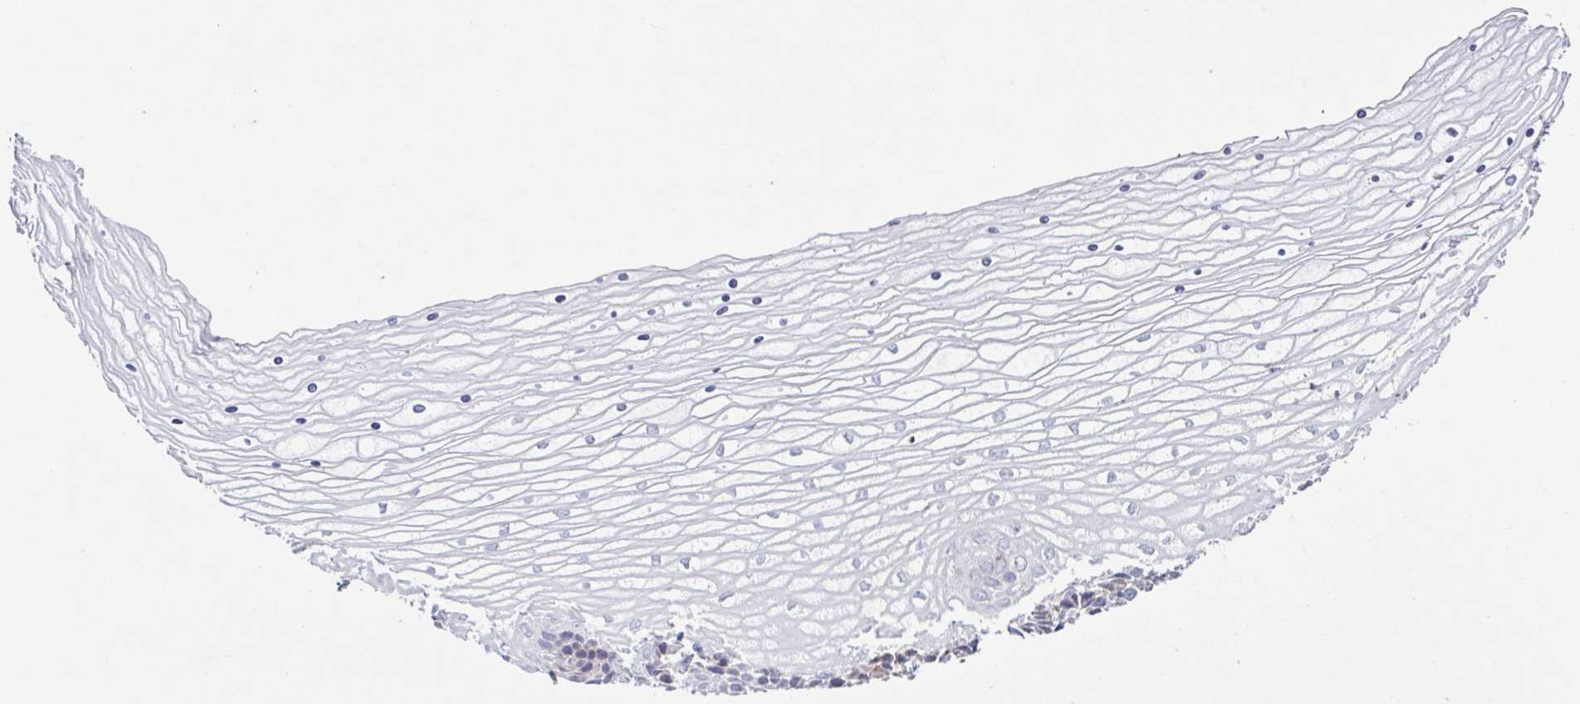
{"staining": {"intensity": "moderate", "quantity": "<25%", "location": "cytoplasmic/membranous"}, "tissue": "vagina", "cell_type": "Squamous epithelial cells", "image_type": "normal", "snomed": [{"axis": "morphology", "description": "Normal tissue, NOS"}, {"axis": "topography", "description": "Vagina"}], "caption": "IHC (DAB (3,3'-diaminobenzidine)) staining of normal human vagina reveals moderate cytoplasmic/membranous protein expression in about <25% of squamous epithelial cells. Using DAB (brown) and hematoxylin (blue) stains, captured at high magnification using brightfield microscopy.", "gene": "COL17A1", "patient": {"sex": "female", "age": 45}}